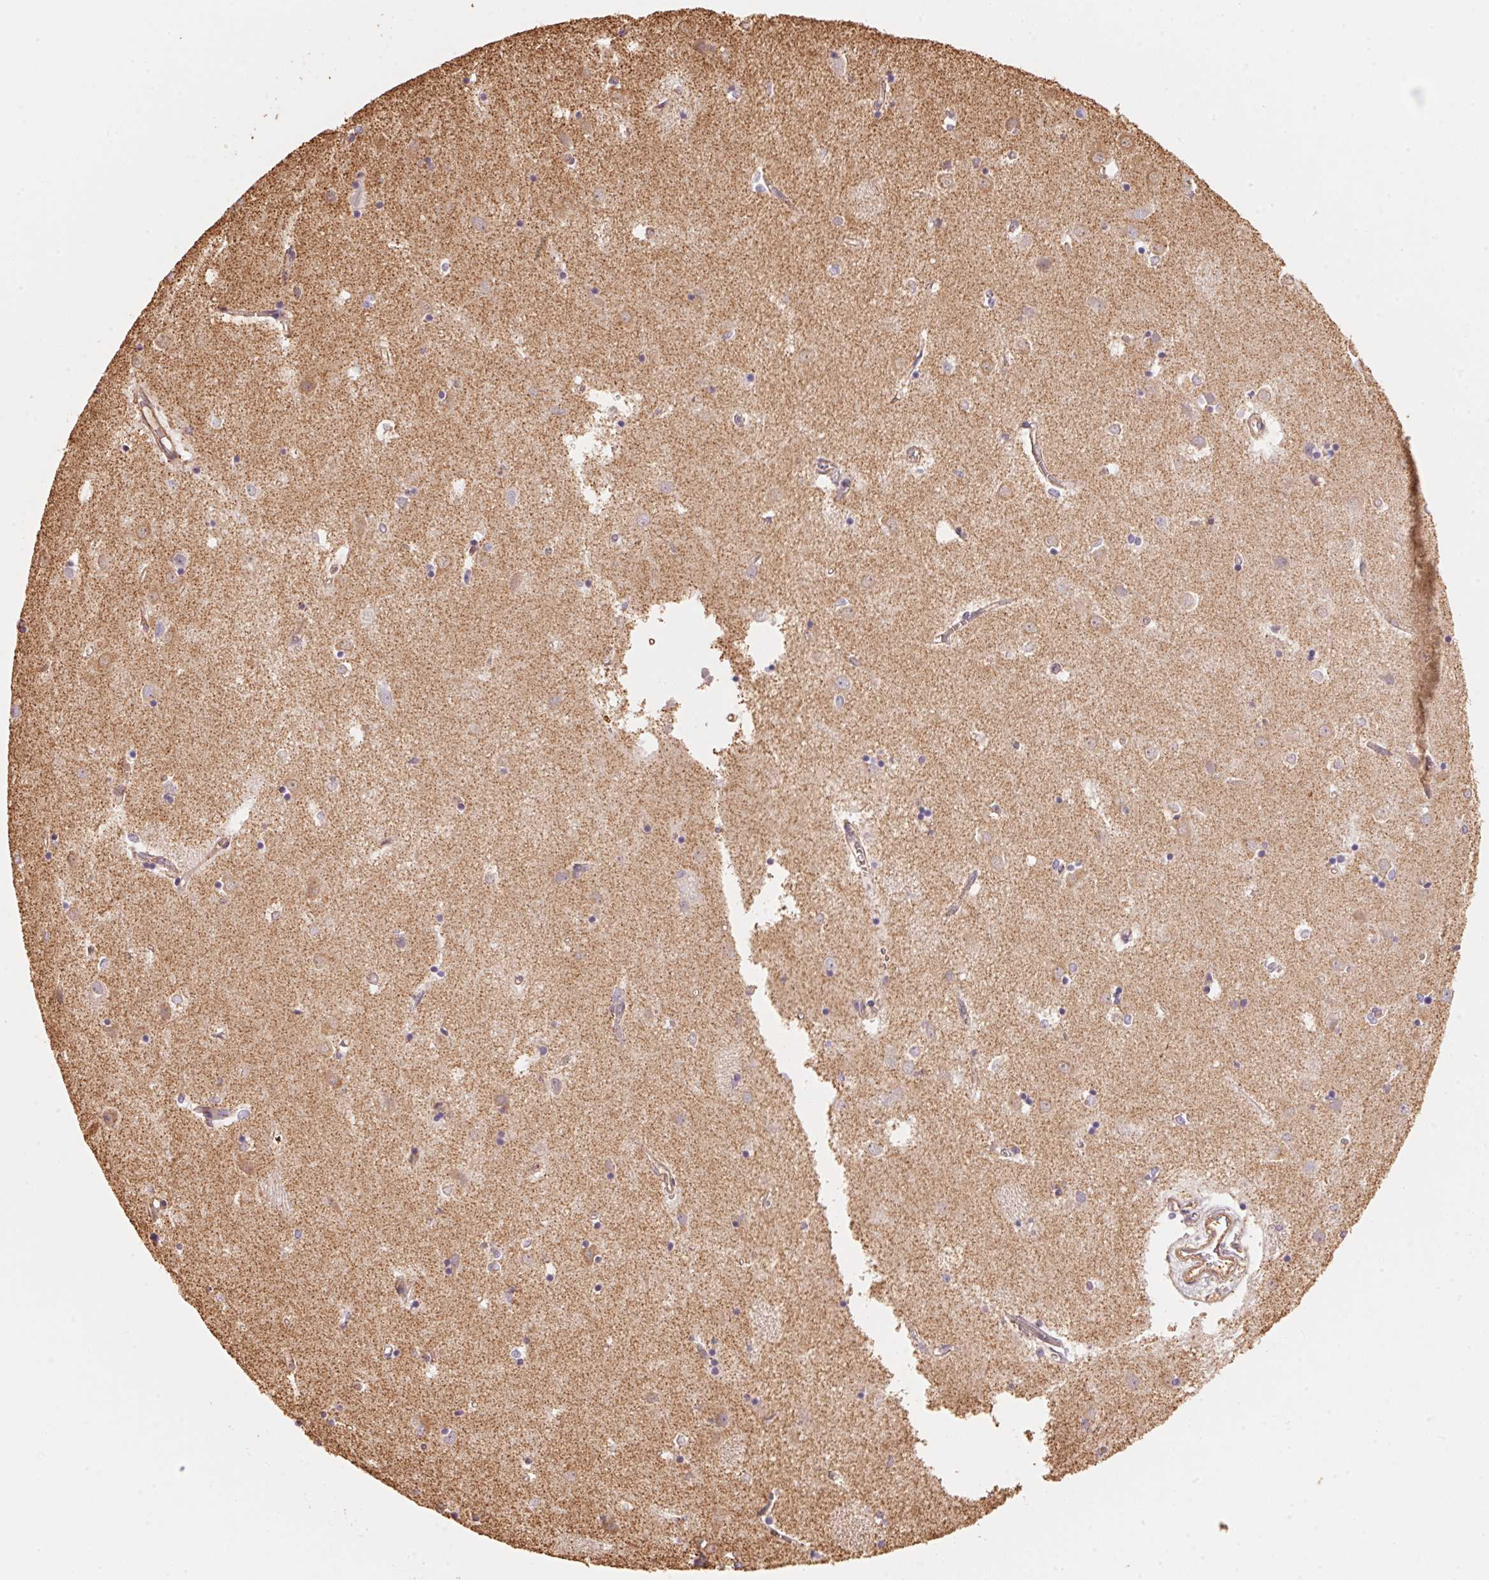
{"staining": {"intensity": "negative", "quantity": "none", "location": "none"}, "tissue": "caudate", "cell_type": "Glial cells", "image_type": "normal", "snomed": [{"axis": "morphology", "description": "Normal tissue, NOS"}, {"axis": "topography", "description": "Lateral ventricle wall"}], "caption": "High power microscopy photomicrograph of an immunohistochemistry (IHC) micrograph of benign caudate, revealing no significant staining in glial cells. (DAB (3,3'-diaminobenzidine) IHC with hematoxylin counter stain).", "gene": "FRAS1", "patient": {"sex": "male", "age": 54}}